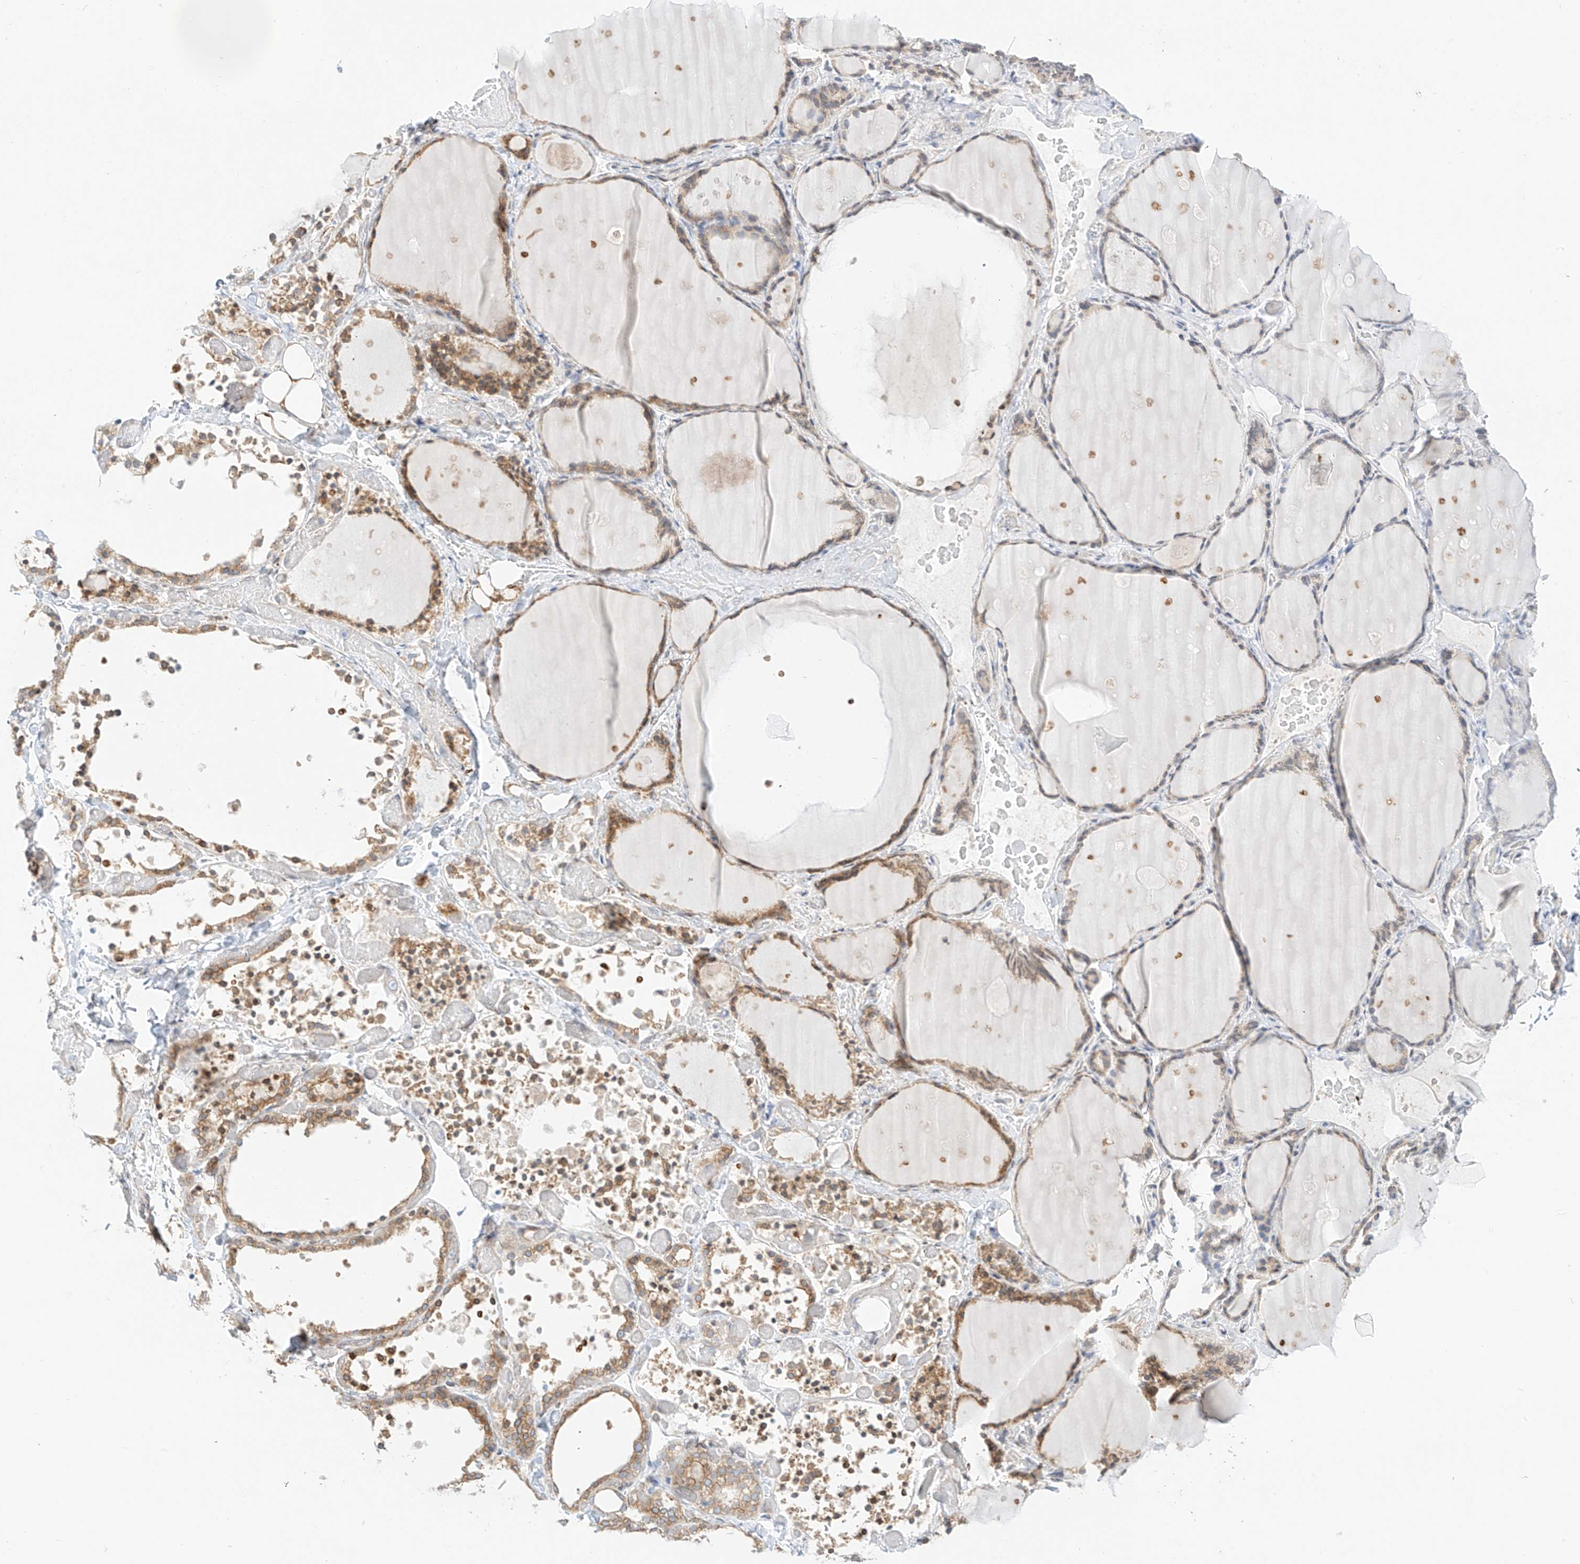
{"staining": {"intensity": "moderate", "quantity": "25%-75%", "location": "cytoplasmic/membranous"}, "tissue": "thyroid gland", "cell_type": "Glandular cells", "image_type": "normal", "snomed": [{"axis": "morphology", "description": "Normal tissue, NOS"}, {"axis": "topography", "description": "Thyroid gland"}], "caption": "The photomicrograph reveals a brown stain indicating the presence of a protein in the cytoplasmic/membranous of glandular cells in thyroid gland. Nuclei are stained in blue.", "gene": "PCYOX1", "patient": {"sex": "female", "age": 44}}